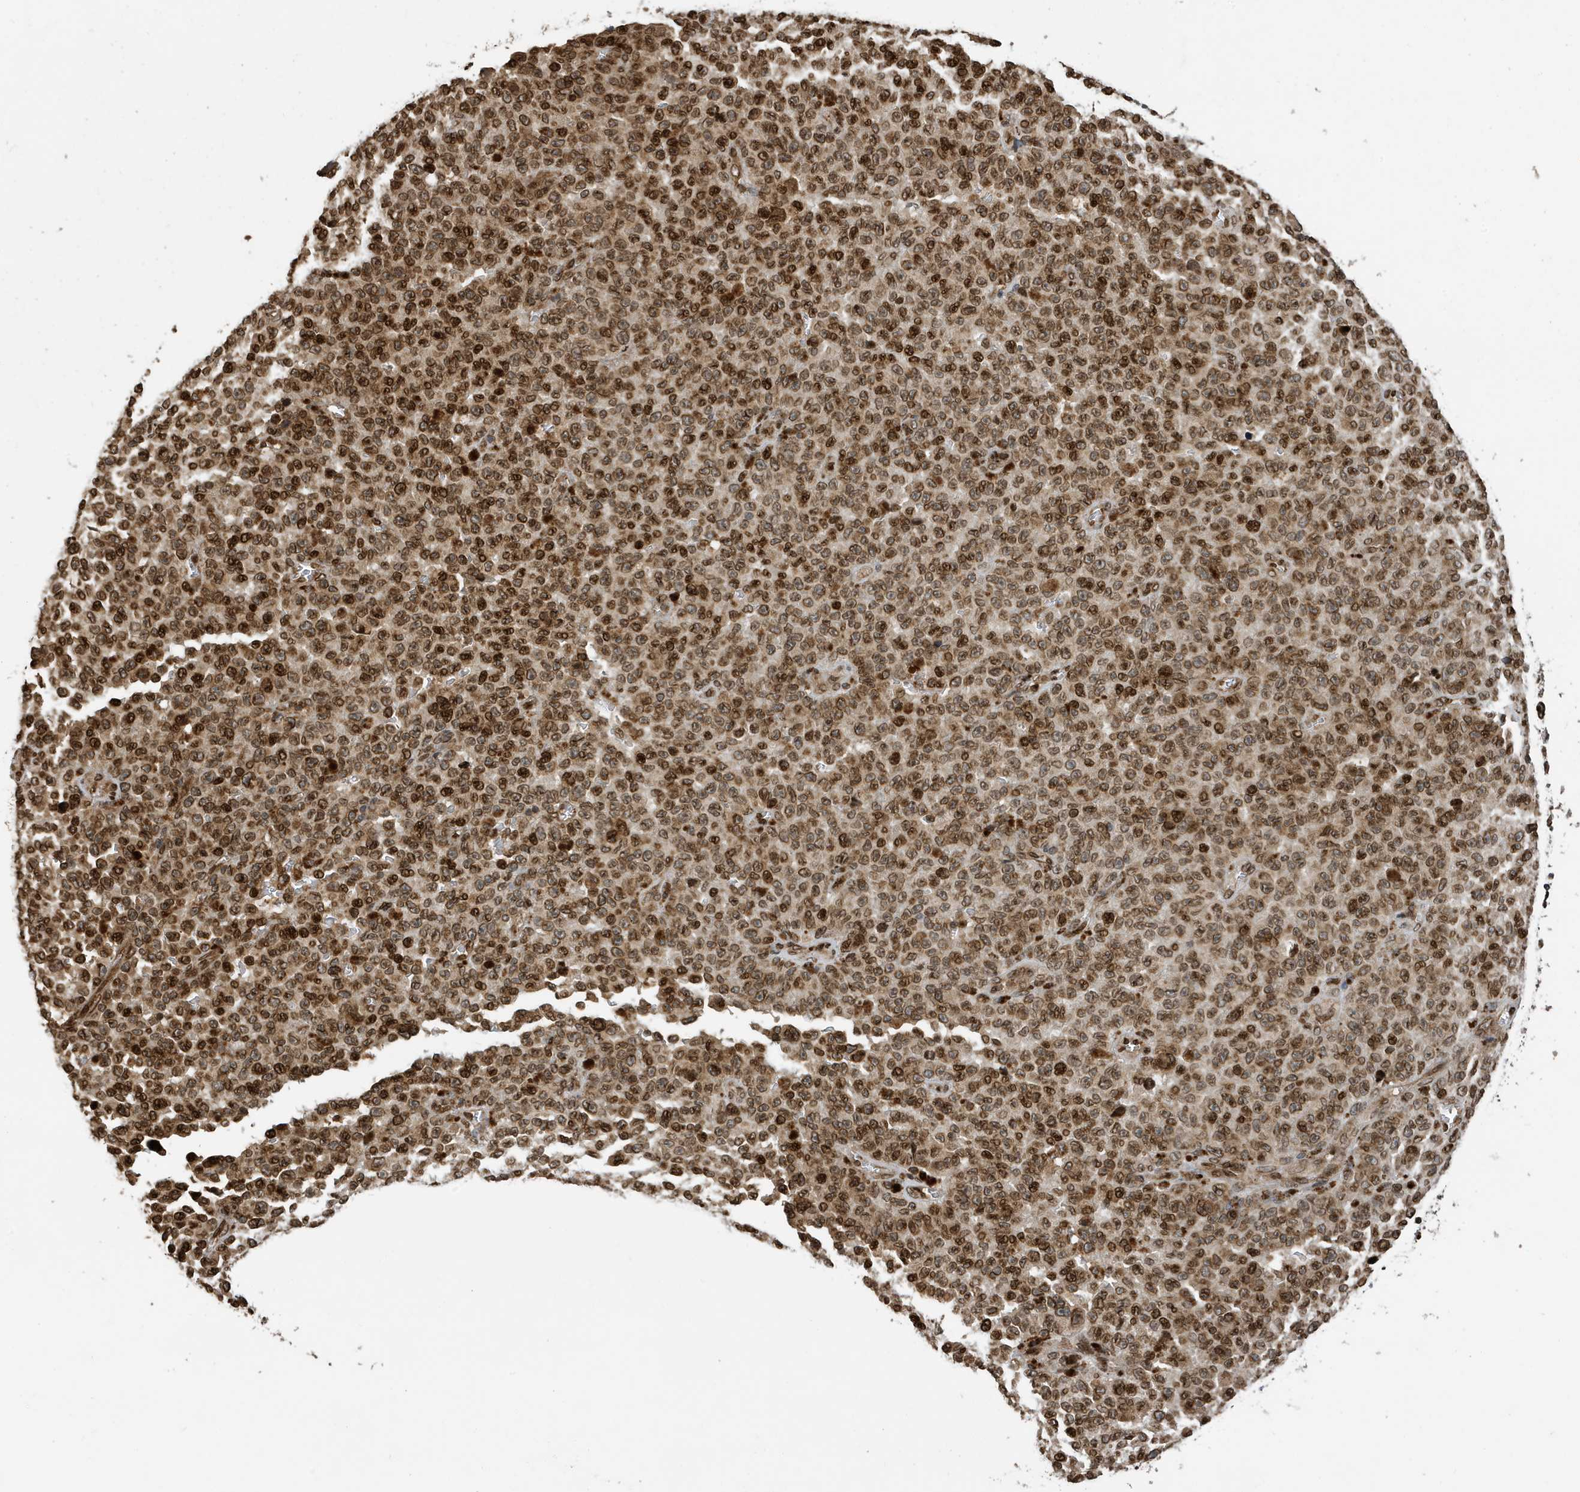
{"staining": {"intensity": "moderate", "quantity": ">75%", "location": "nuclear"}, "tissue": "melanoma", "cell_type": "Tumor cells", "image_type": "cancer", "snomed": [{"axis": "morphology", "description": "Malignant melanoma, NOS"}, {"axis": "topography", "description": "Skin"}], "caption": "DAB immunohistochemical staining of human melanoma exhibits moderate nuclear protein staining in approximately >75% of tumor cells.", "gene": "DUSP18", "patient": {"sex": "female", "age": 82}}